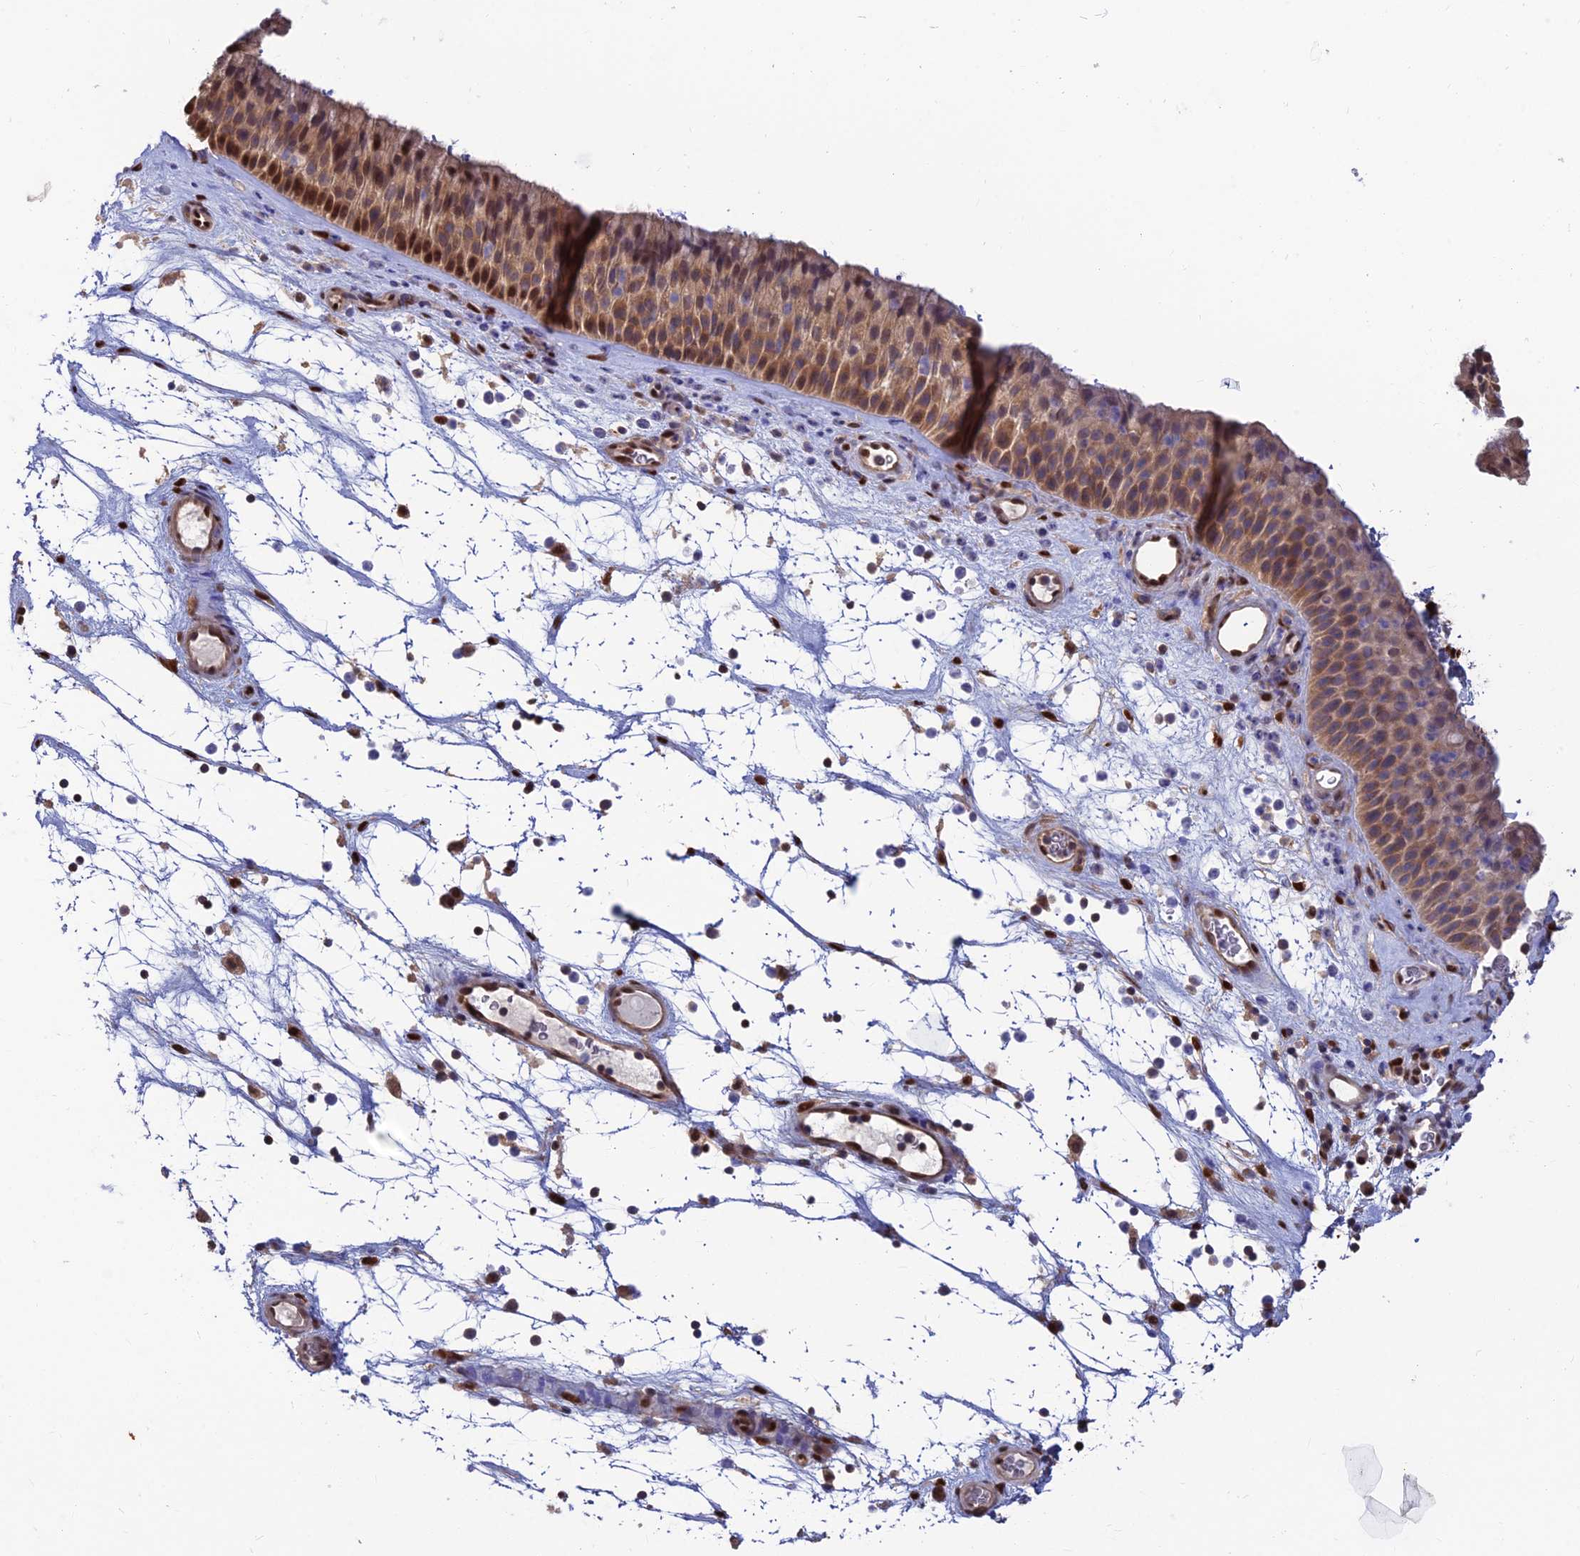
{"staining": {"intensity": "strong", "quantity": ">75%", "location": "cytoplasmic/membranous,nuclear"}, "tissue": "nasopharynx", "cell_type": "Respiratory epithelial cells", "image_type": "normal", "snomed": [{"axis": "morphology", "description": "Normal tissue, NOS"}, {"axis": "topography", "description": "Nasopharynx"}], "caption": "Nasopharynx stained with immunohistochemistry (IHC) reveals strong cytoplasmic/membranous,nuclear expression in about >75% of respiratory epithelial cells.", "gene": "DNPEP", "patient": {"sex": "male", "age": 64}}